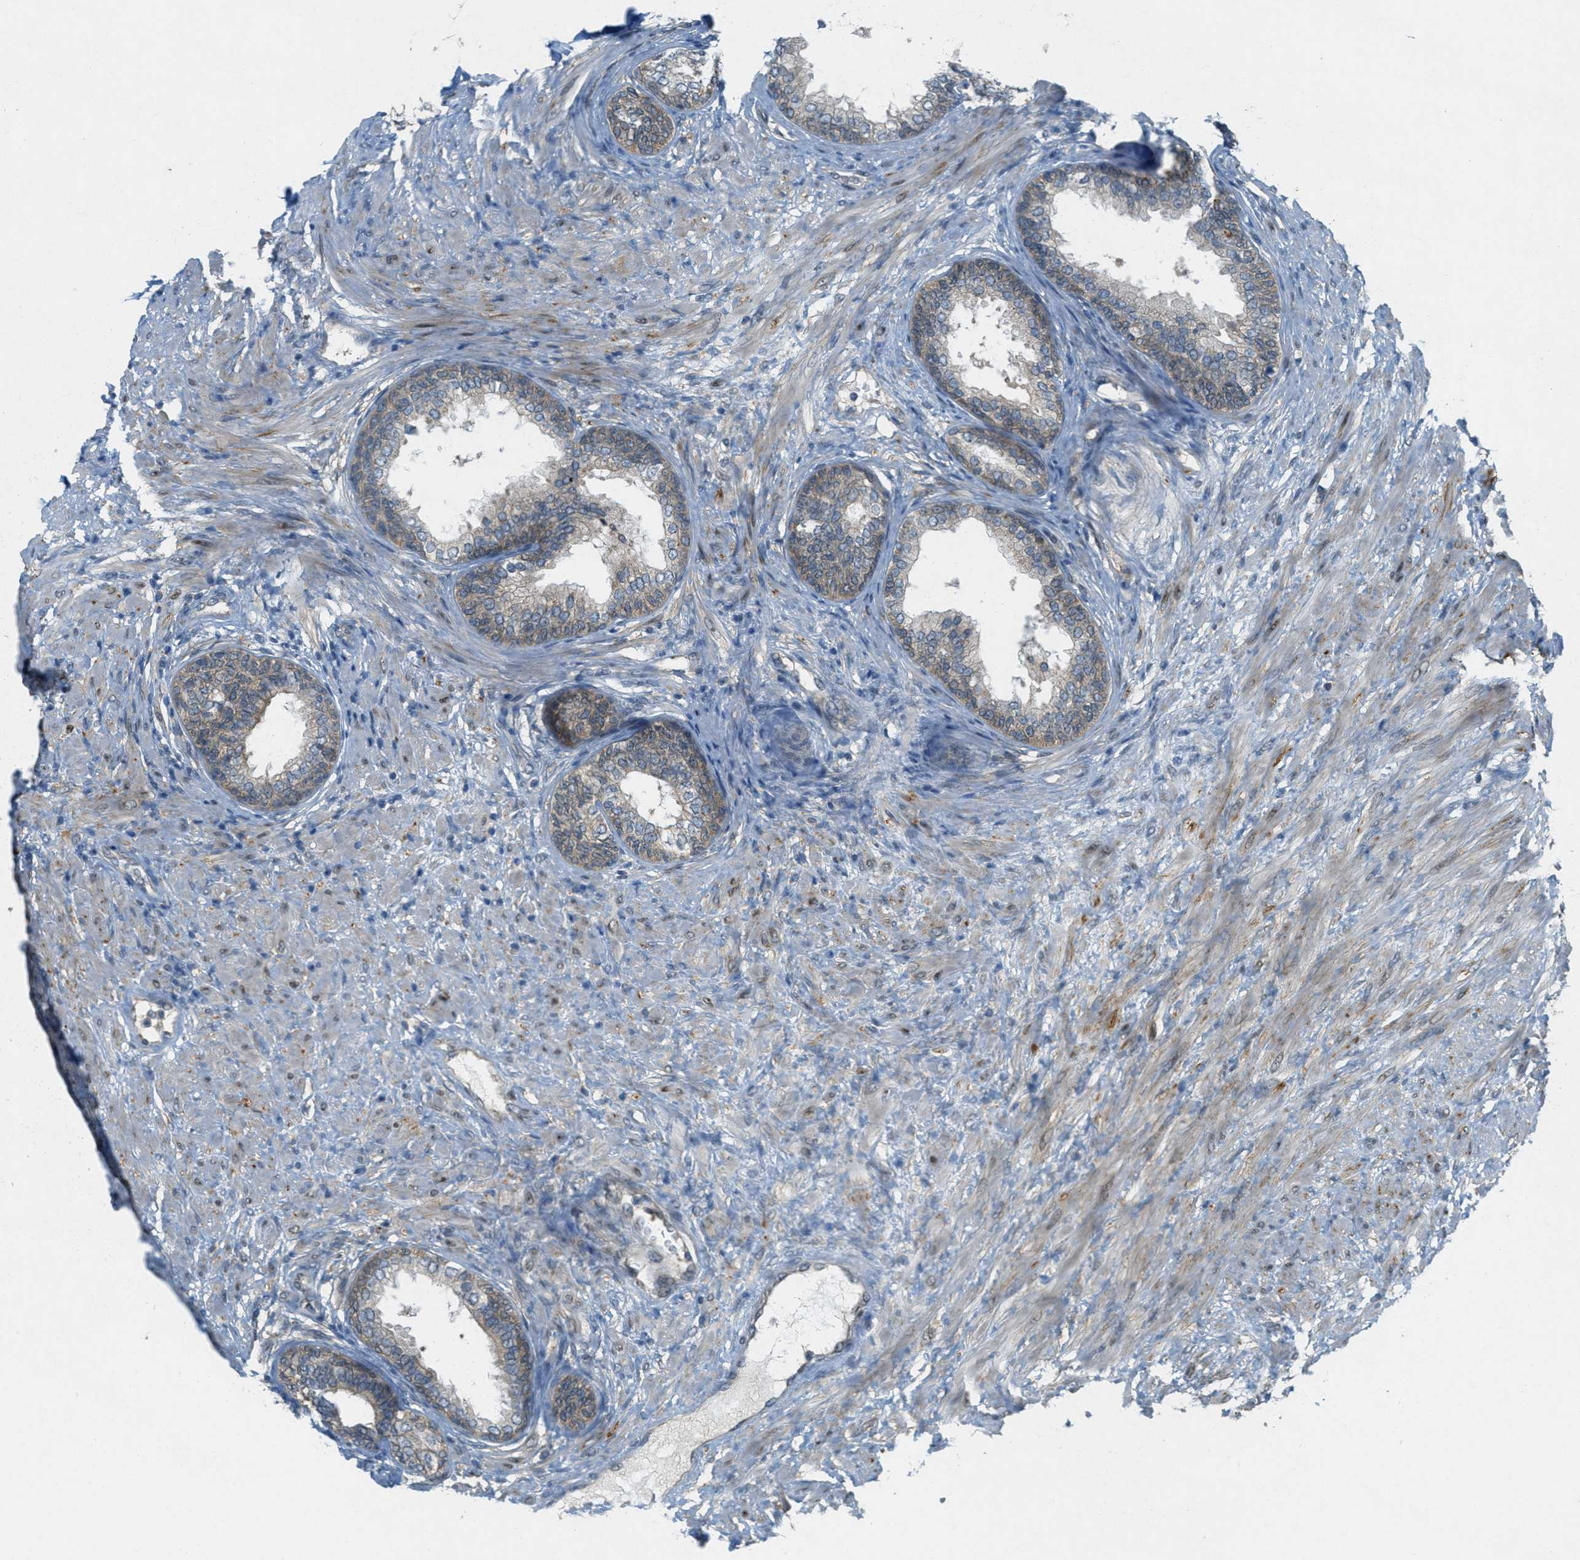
{"staining": {"intensity": "weak", "quantity": "25%-75%", "location": "cytoplasmic/membranous"}, "tissue": "prostate", "cell_type": "Glandular cells", "image_type": "normal", "snomed": [{"axis": "morphology", "description": "Normal tissue, NOS"}, {"axis": "topography", "description": "Prostate"}], "caption": "Immunohistochemical staining of unremarkable human prostate reveals 25%-75% levels of weak cytoplasmic/membranous protein expression in approximately 25%-75% of glandular cells. The staining is performed using DAB (3,3'-diaminobenzidine) brown chromogen to label protein expression. The nuclei are counter-stained blue using hematoxylin.", "gene": "SIGMAR1", "patient": {"sex": "male", "age": 76}}